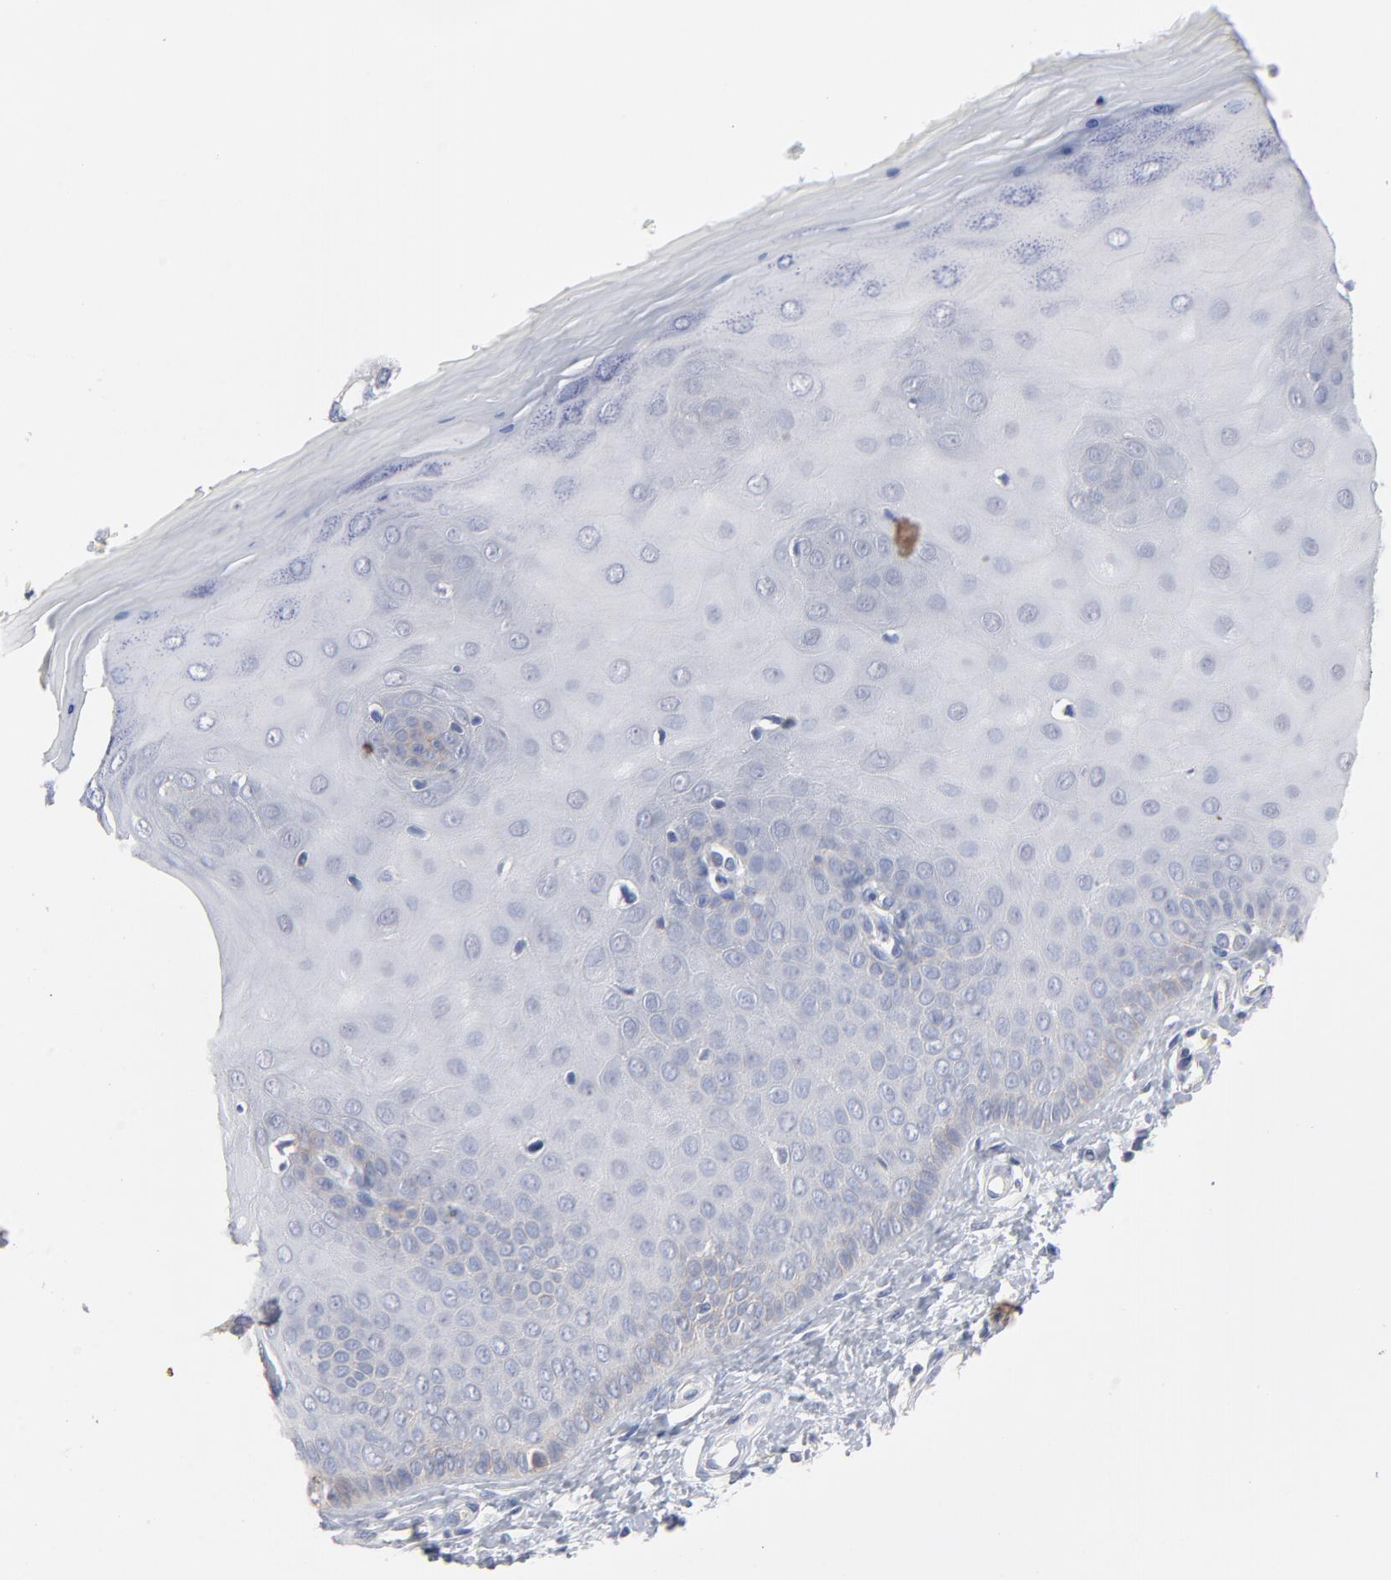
{"staining": {"intensity": "negative", "quantity": "none", "location": "none"}, "tissue": "cervix", "cell_type": "Glandular cells", "image_type": "normal", "snomed": [{"axis": "morphology", "description": "Normal tissue, NOS"}, {"axis": "topography", "description": "Cervix"}], "caption": "Immunohistochemical staining of unremarkable human cervix demonstrates no significant expression in glandular cells. (Brightfield microscopy of DAB immunohistochemistry at high magnification).", "gene": "SLC16A1", "patient": {"sex": "female", "age": 55}}